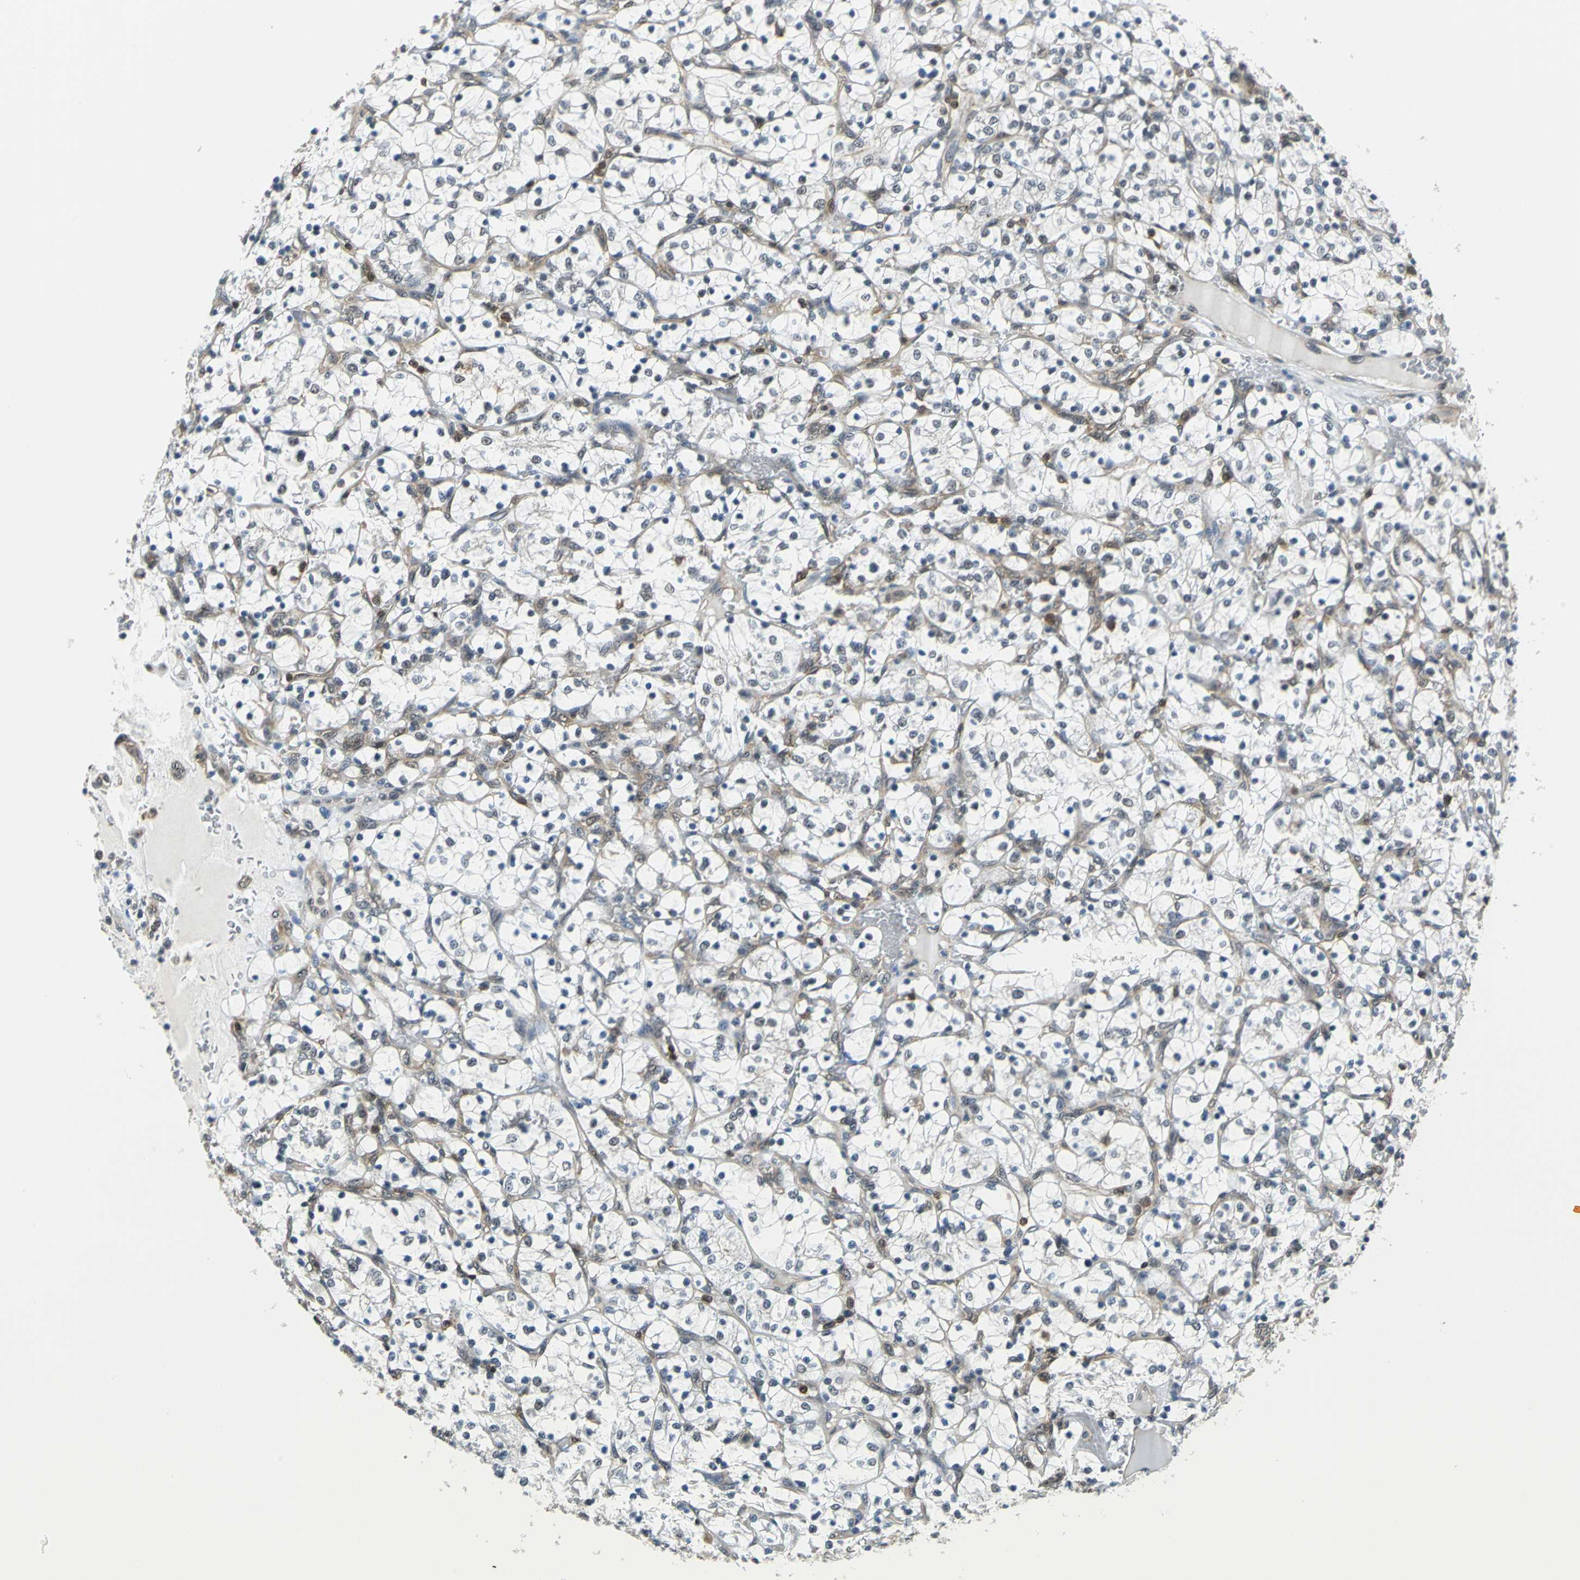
{"staining": {"intensity": "negative", "quantity": "none", "location": "none"}, "tissue": "renal cancer", "cell_type": "Tumor cells", "image_type": "cancer", "snomed": [{"axis": "morphology", "description": "Adenocarcinoma, NOS"}, {"axis": "topography", "description": "Kidney"}], "caption": "DAB immunohistochemical staining of human renal cancer reveals no significant positivity in tumor cells.", "gene": "ARPC3", "patient": {"sex": "female", "age": 69}}